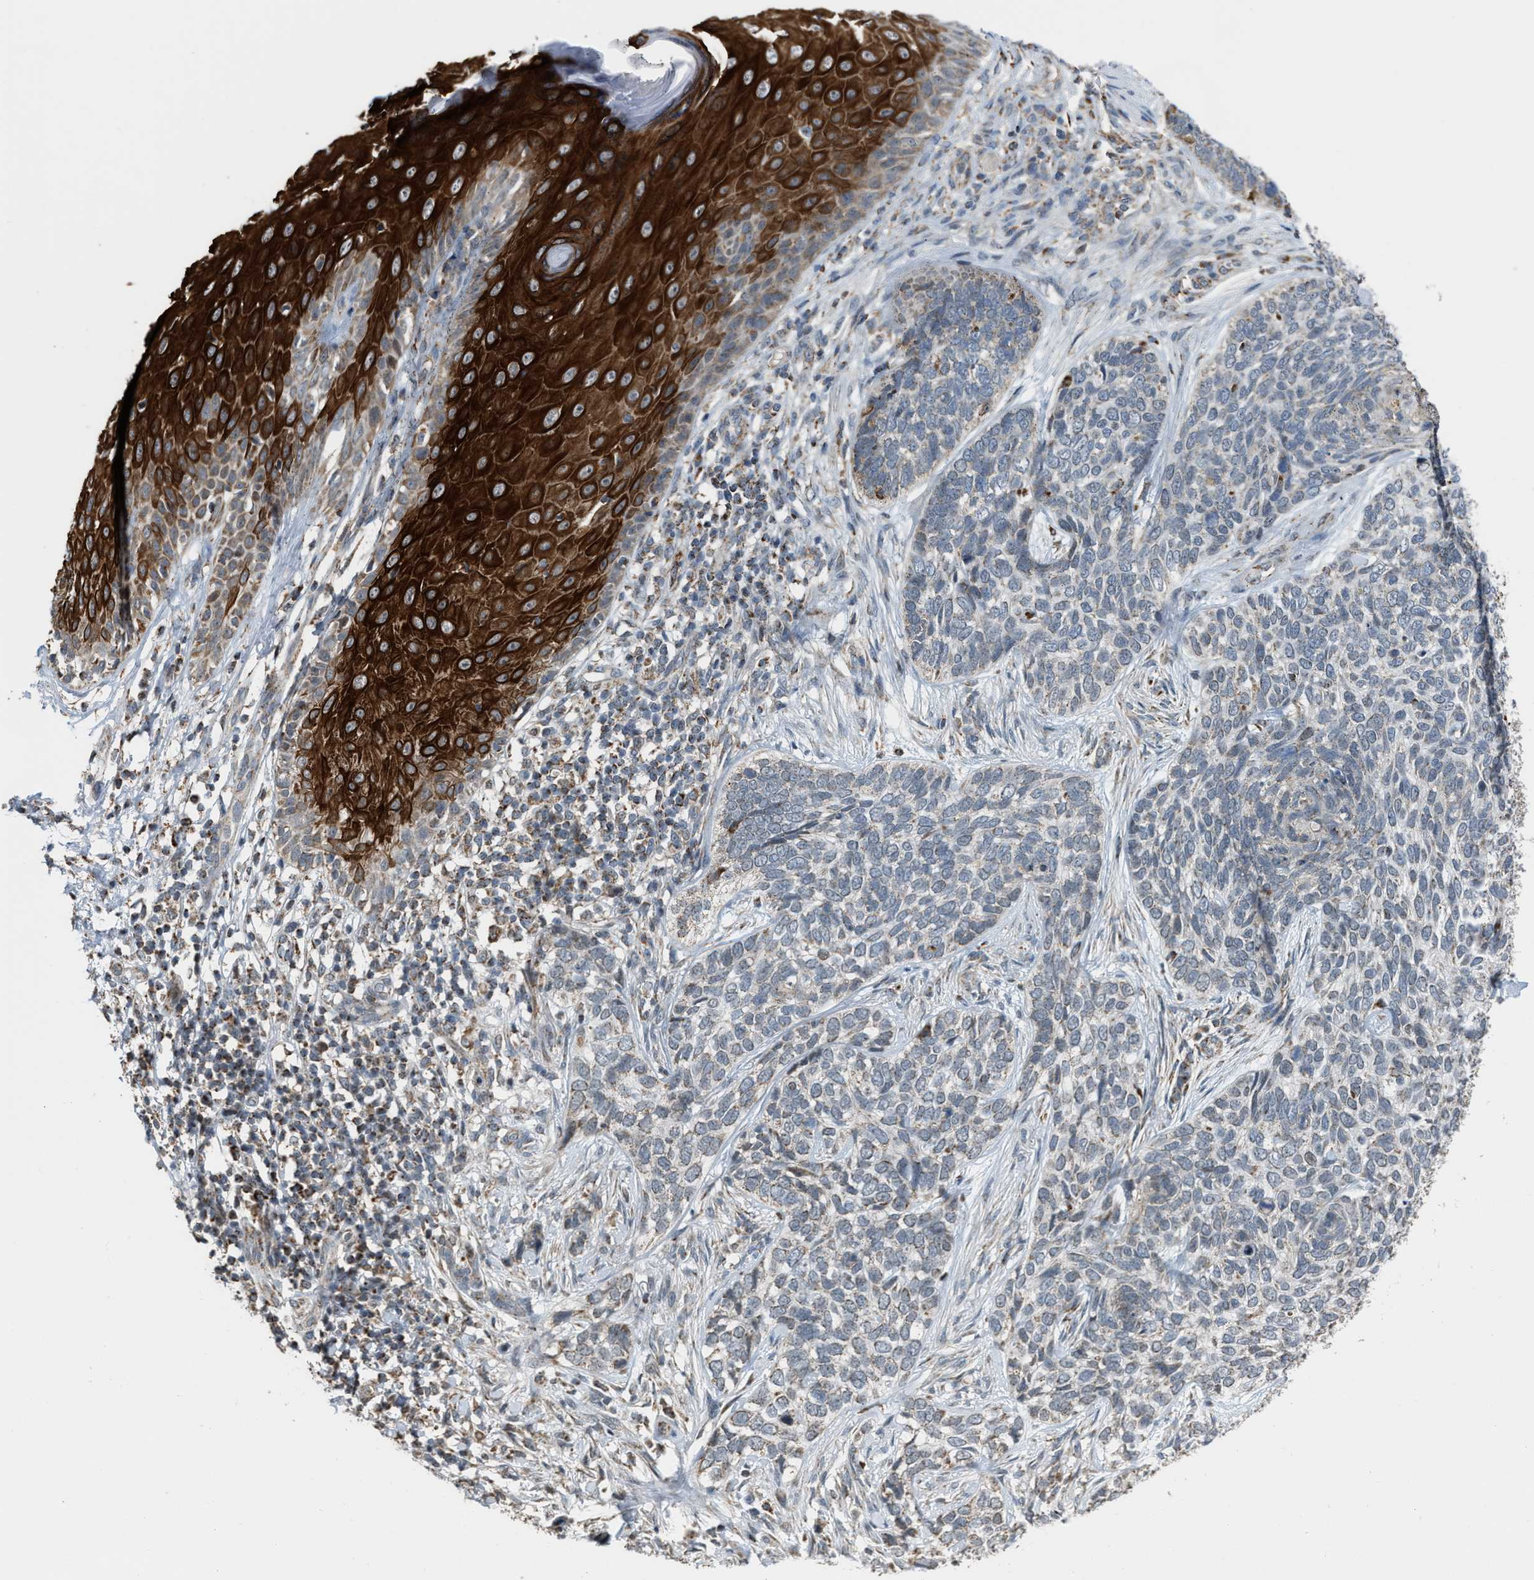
{"staining": {"intensity": "negative", "quantity": "none", "location": "none"}, "tissue": "skin cancer", "cell_type": "Tumor cells", "image_type": "cancer", "snomed": [{"axis": "morphology", "description": "Basal cell carcinoma"}, {"axis": "topography", "description": "Skin"}], "caption": "Immunohistochemistry image of human skin cancer stained for a protein (brown), which demonstrates no positivity in tumor cells.", "gene": "CHN2", "patient": {"sex": "female", "age": 64}}